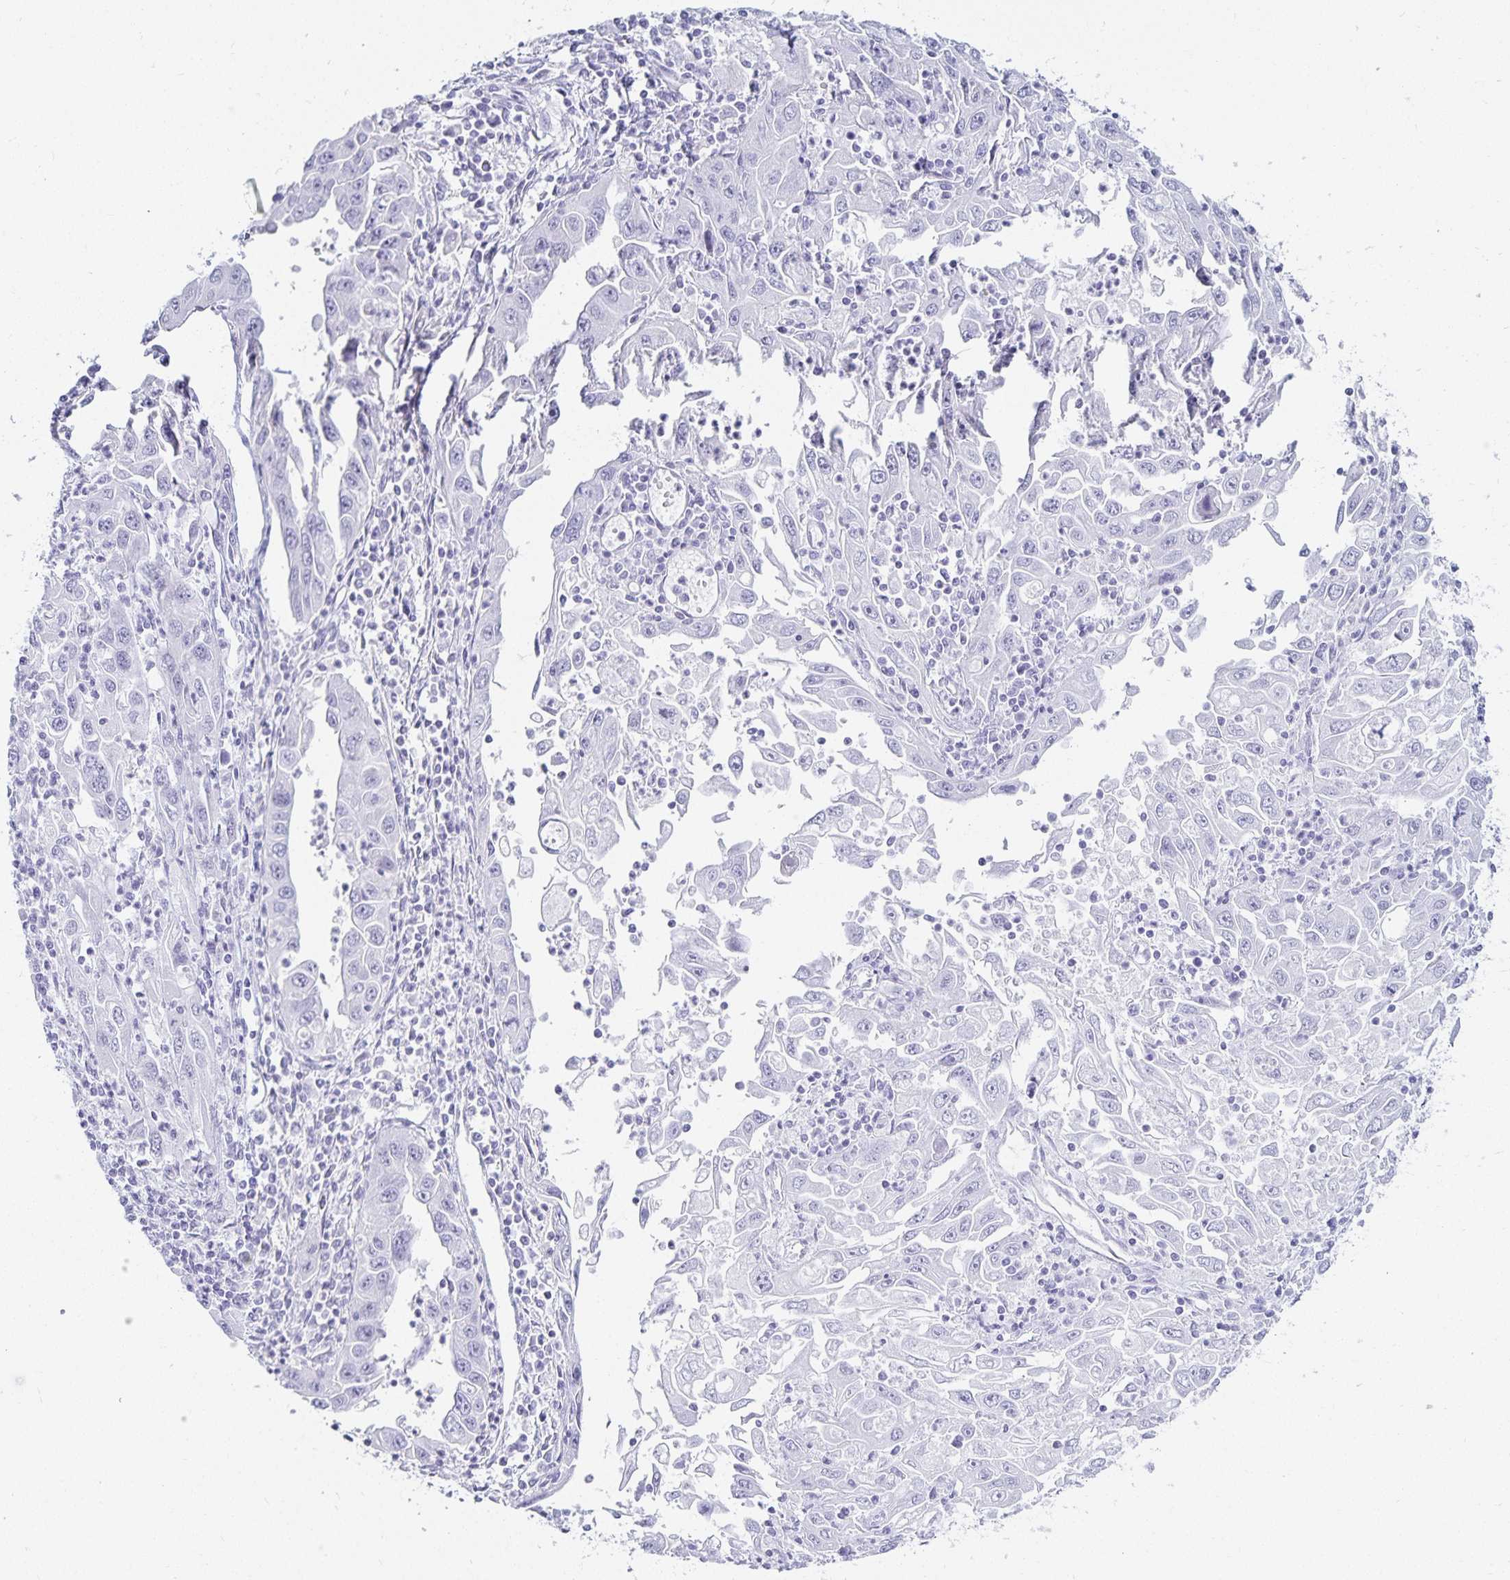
{"staining": {"intensity": "negative", "quantity": "none", "location": "none"}, "tissue": "endometrial cancer", "cell_type": "Tumor cells", "image_type": "cancer", "snomed": [{"axis": "morphology", "description": "Adenocarcinoma, NOS"}, {"axis": "topography", "description": "Uterus"}], "caption": "High magnification brightfield microscopy of endometrial adenocarcinoma stained with DAB (brown) and counterstained with hematoxylin (blue): tumor cells show no significant positivity. (Brightfield microscopy of DAB (3,3'-diaminobenzidine) immunohistochemistry at high magnification).", "gene": "GP2", "patient": {"sex": "female", "age": 62}}